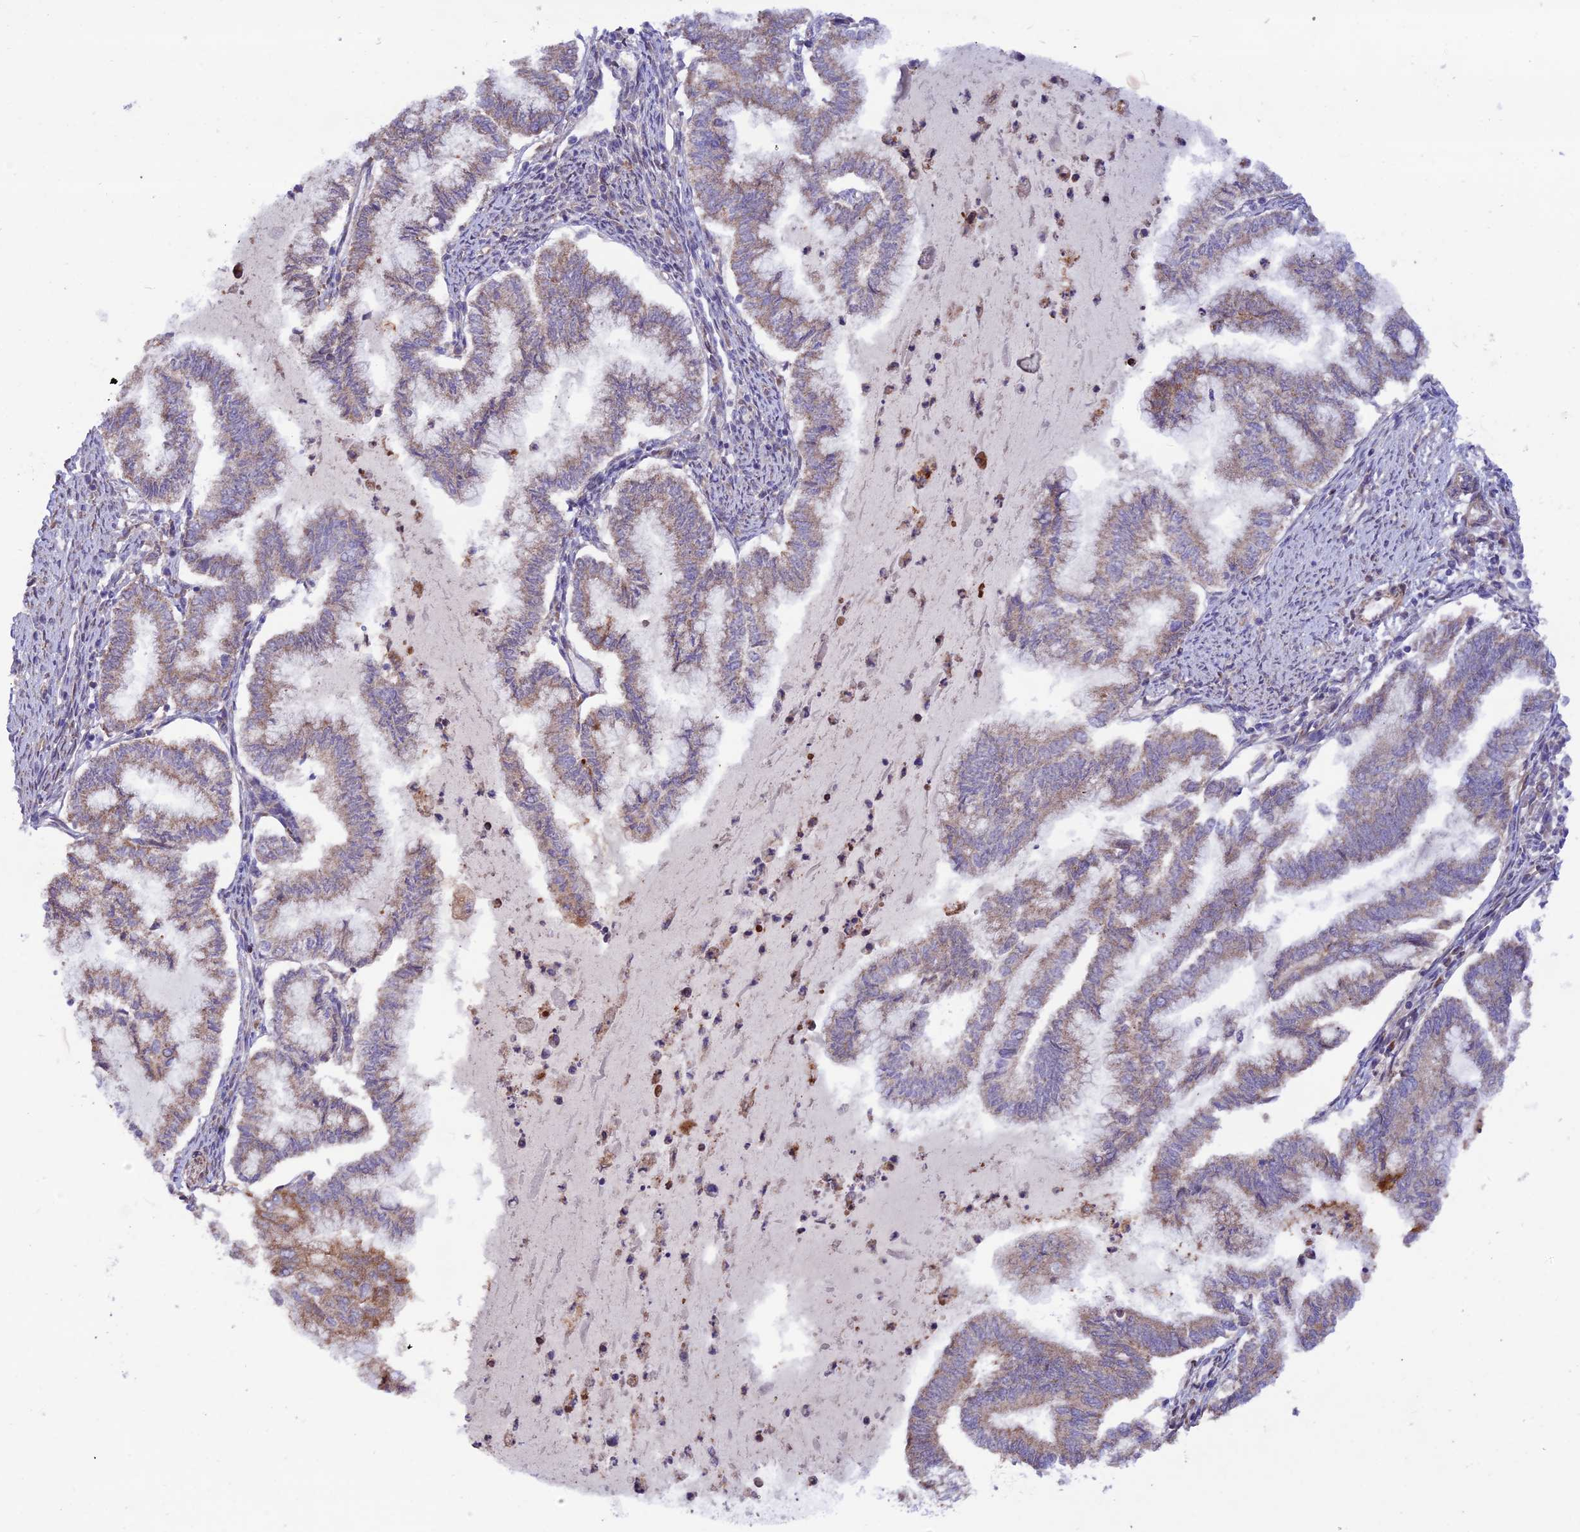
{"staining": {"intensity": "weak", "quantity": ">75%", "location": "cytoplasmic/membranous"}, "tissue": "endometrial cancer", "cell_type": "Tumor cells", "image_type": "cancer", "snomed": [{"axis": "morphology", "description": "Adenocarcinoma, NOS"}, {"axis": "topography", "description": "Endometrium"}], "caption": "The immunohistochemical stain shows weak cytoplasmic/membranous expression in tumor cells of endometrial cancer tissue.", "gene": "TRIM43B", "patient": {"sex": "female", "age": 79}}